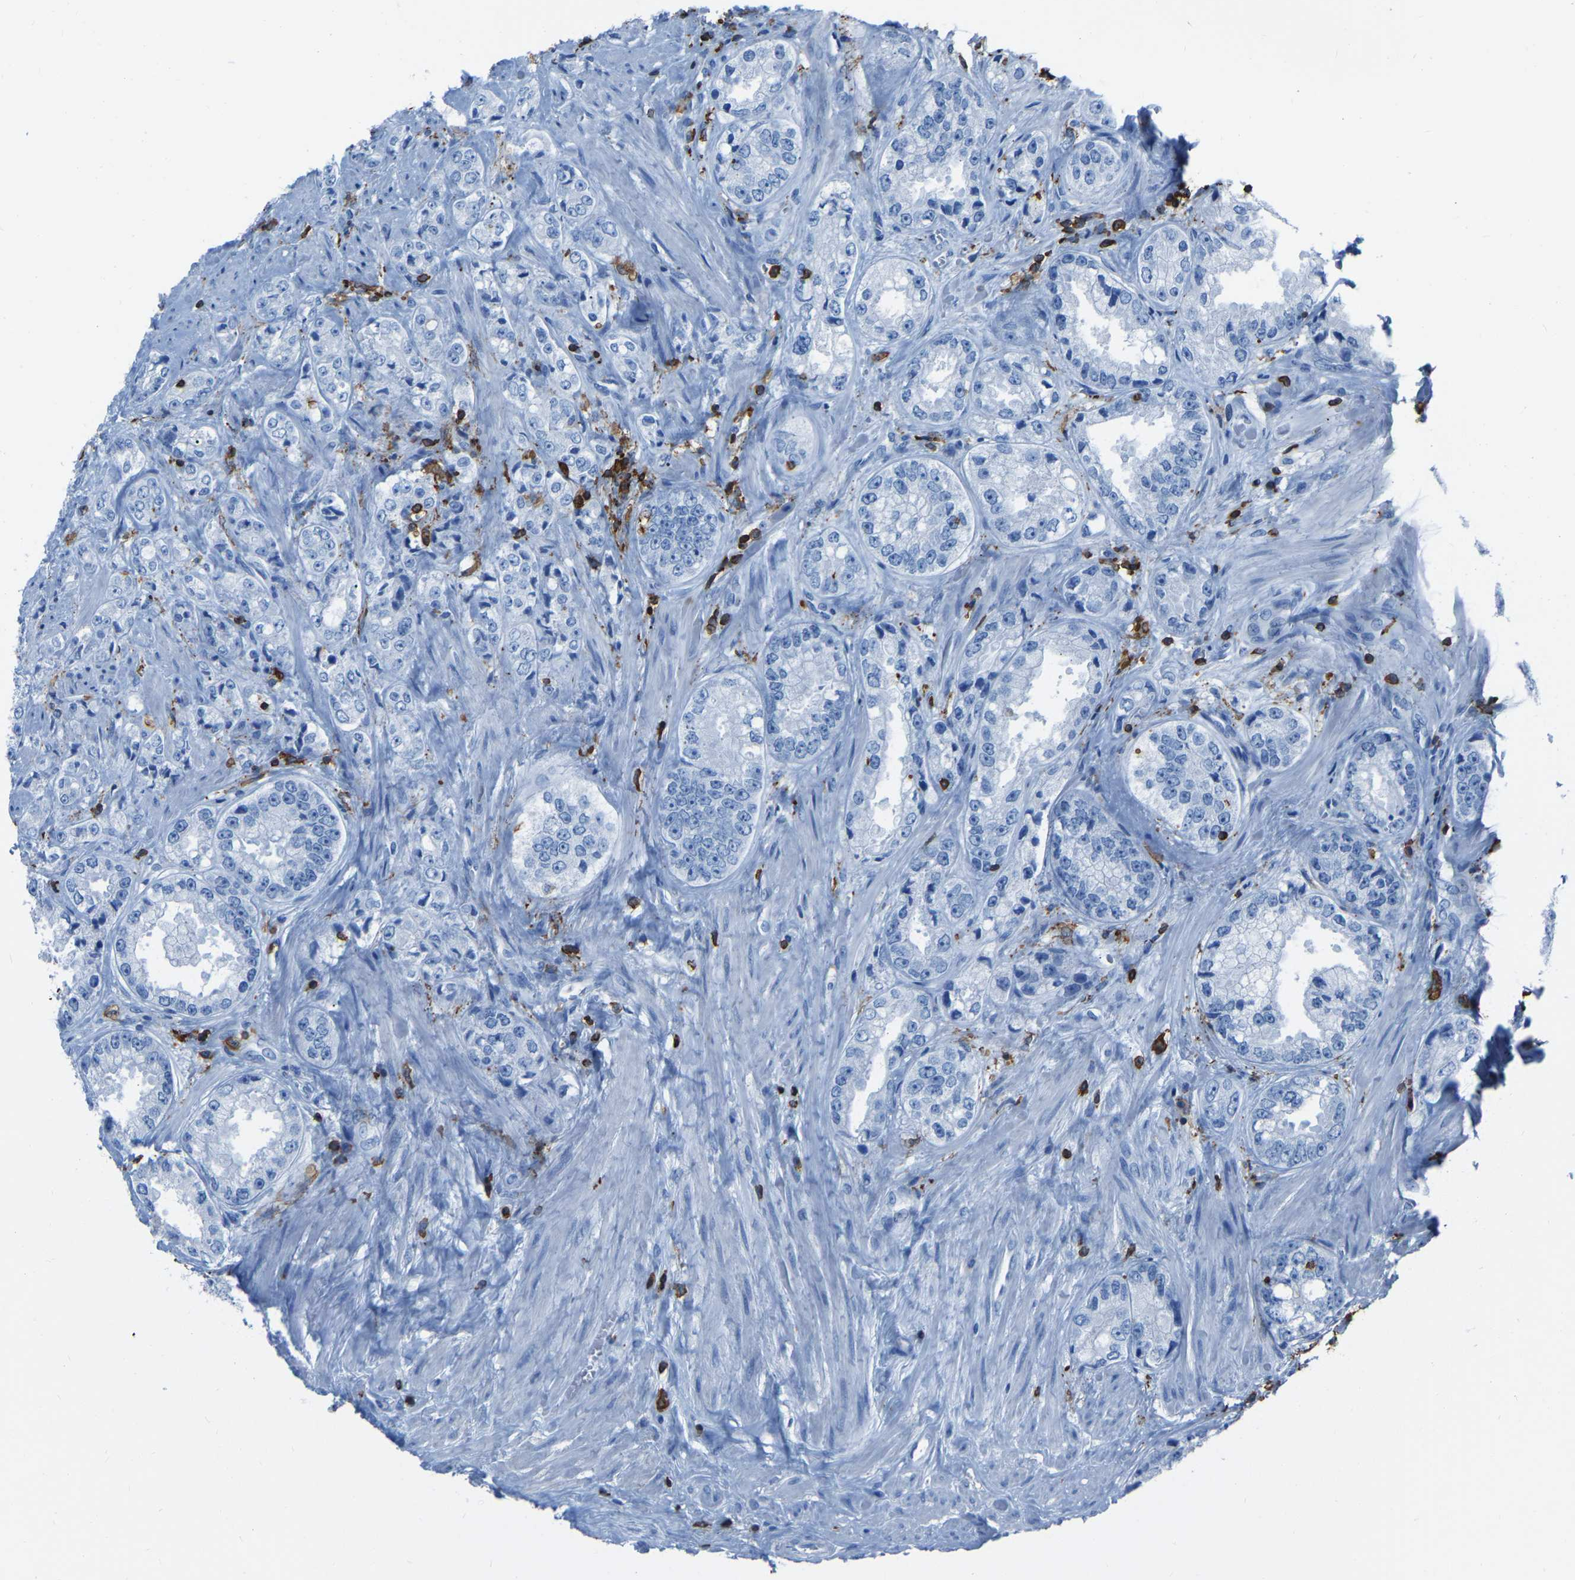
{"staining": {"intensity": "negative", "quantity": "none", "location": "none"}, "tissue": "prostate cancer", "cell_type": "Tumor cells", "image_type": "cancer", "snomed": [{"axis": "morphology", "description": "Adenocarcinoma, High grade"}, {"axis": "topography", "description": "Prostate"}], "caption": "Immunohistochemistry micrograph of prostate adenocarcinoma (high-grade) stained for a protein (brown), which reveals no positivity in tumor cells.", "gene": "LSP1", "patient": {"sex": "male", "age": 61}}